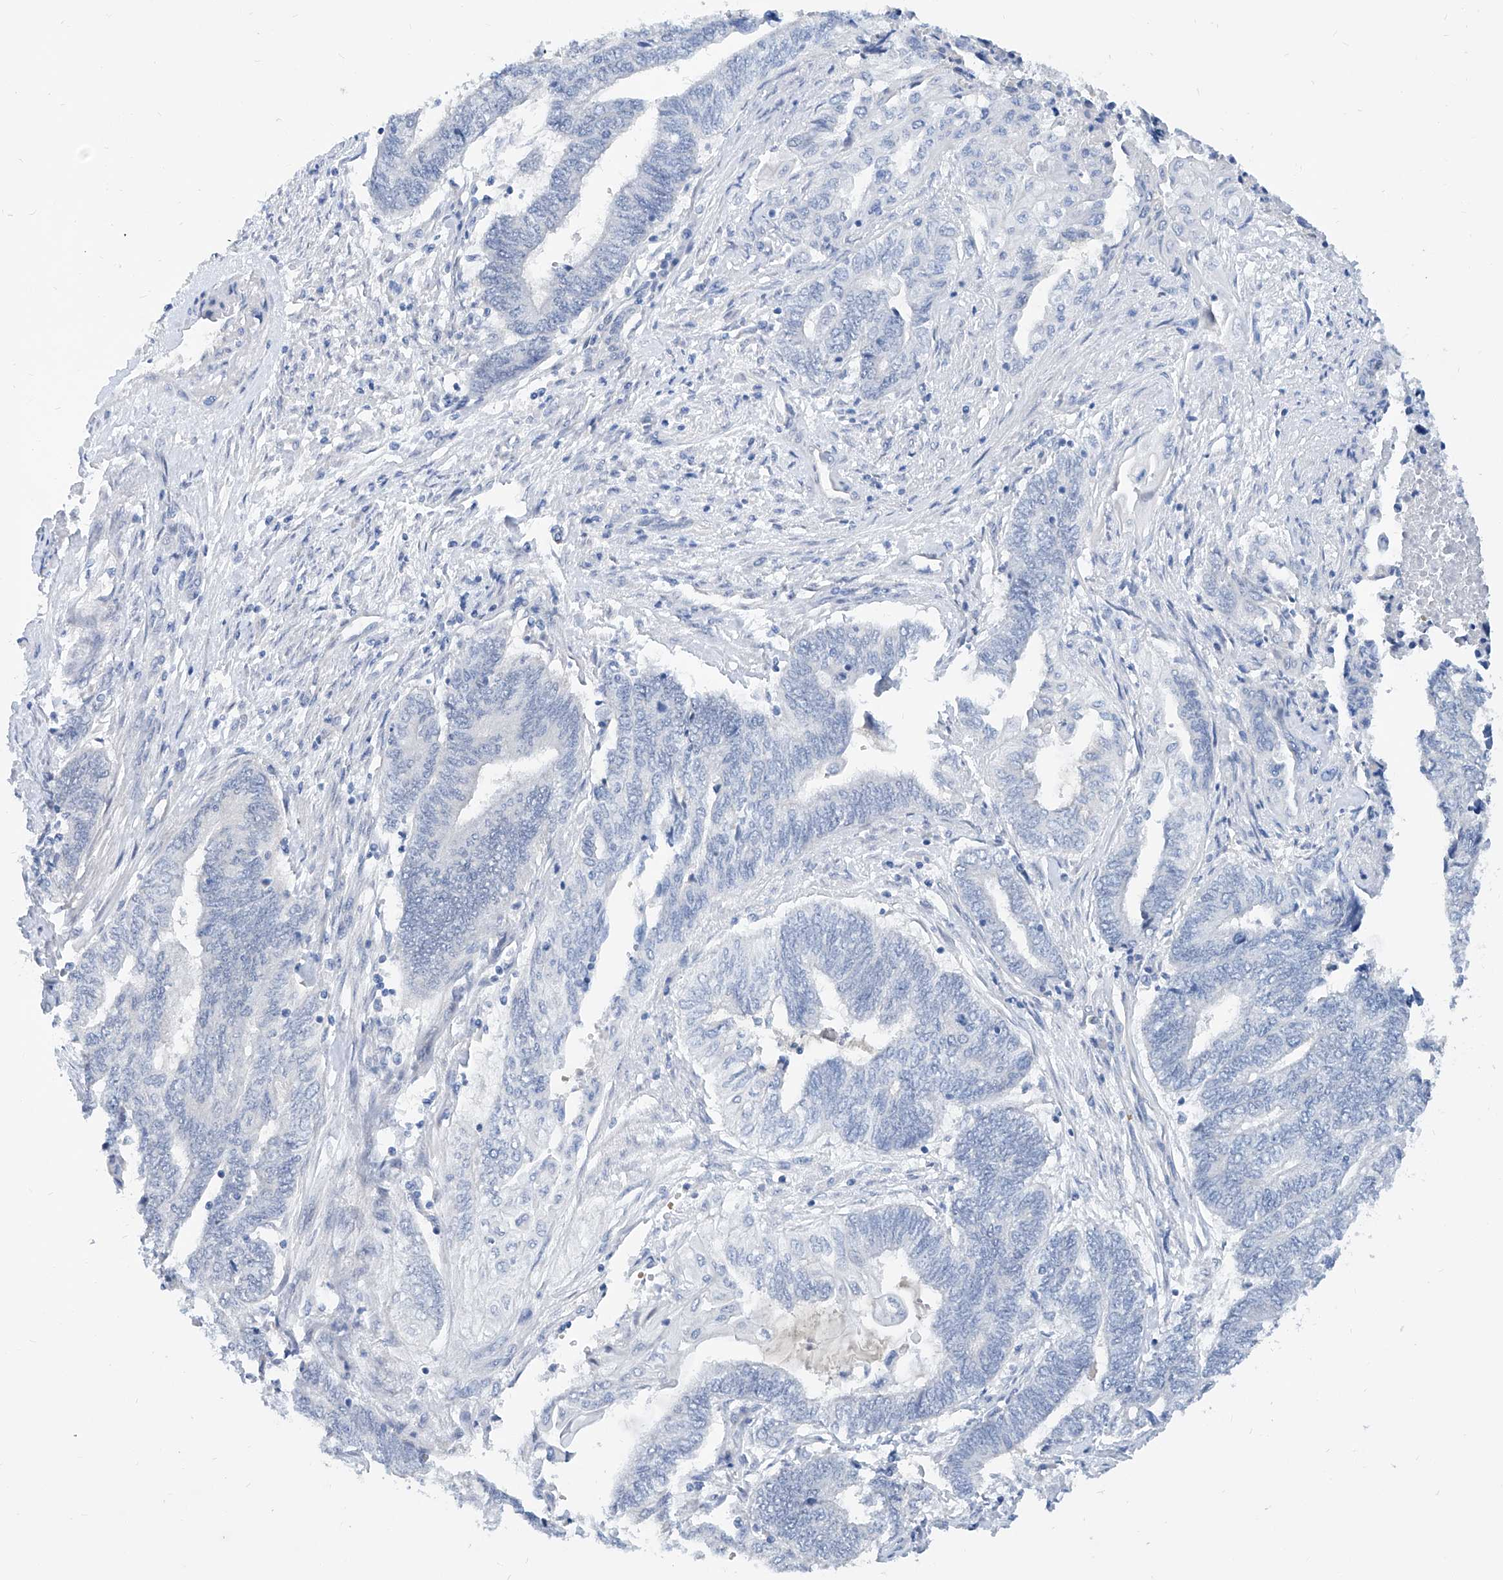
{"staining": {"intensity": "negative", "quantity": "none", "location": "none"}, "tissue": "endometrial cancer", "cell_type": "Tumor cells", "image_type": "cancer", "snomed": [{"axis": "morphology", "description": "Adenocarcinoma, NOS"}, {"axis": "topography", "description": "Uterus"}, {"axis": "topography", "description": "Endometrium"}], "caption": "This photomicrograph is of adenocarcinoma (endometrial) stained with IHC to label a protein in brown with the nuclei are counter-stained blue. There is no staining in tumor cells.", "gene": "BPTF", "patient": {"sex": "female", "age": 70}}